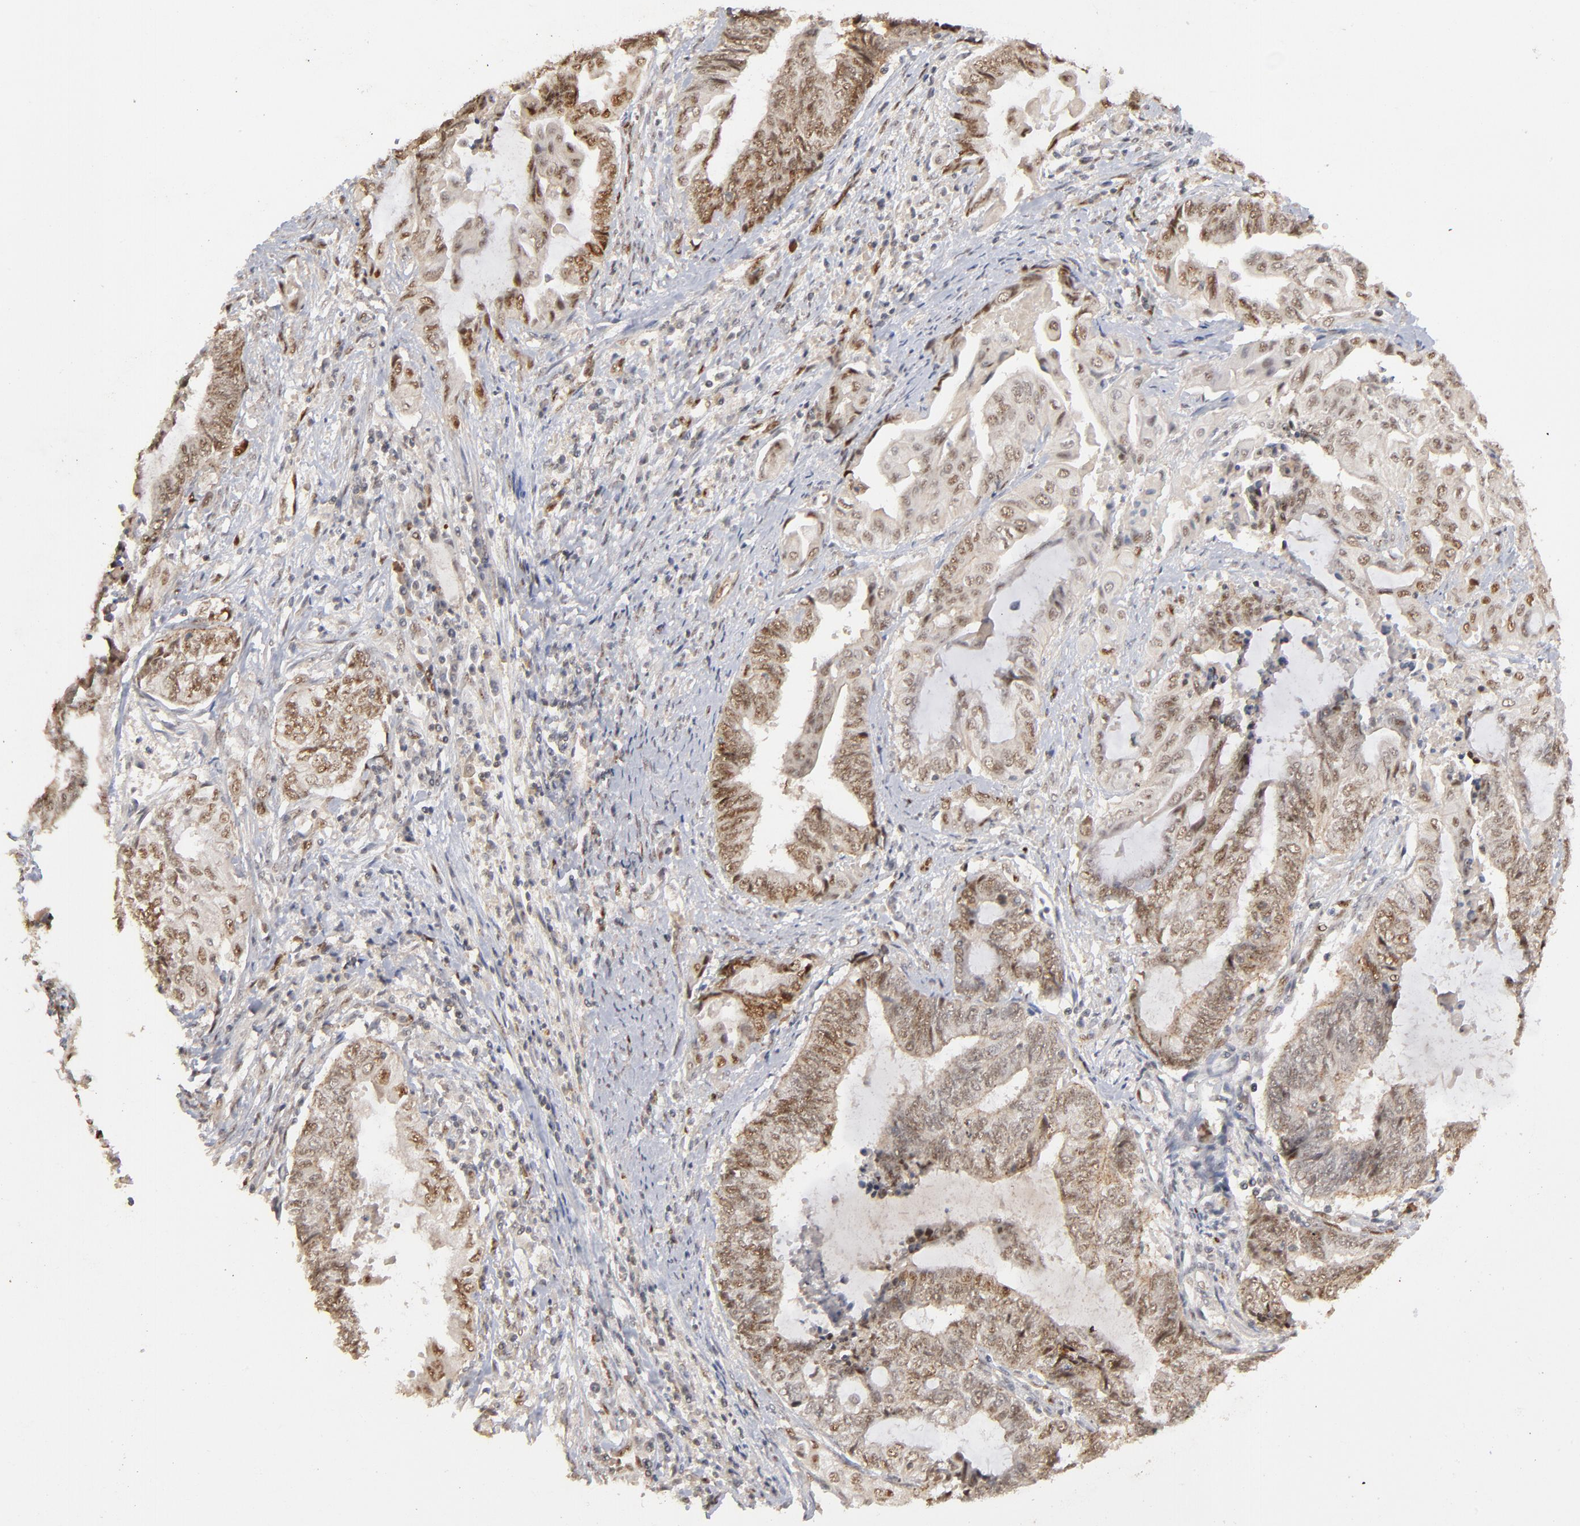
{"staining": {"intensity": "moderate", "quantity": "25%-75%", "location": "nuclear"}, "tissue": "endometrial cancer", "cell_type": "Tumor cells", "image_type": "cancer", "snomed": [{"axis": "morphology", "description": "Adenocarcinoma, NOS"}, {"axis": "topography", "description": "Uterus"}, {"axis": "topography", "description": "Endometrium"}], "caption": "IHC staining of endometrial cancer, which shows medium levels of moderate nuclear positivity in about 25%-75% of tumor cells indicating moderate nuclear protein expression. The staining was performed using DAB (3,3'-diaminobenzidine) (brown) for protein detection and nuclei were counterstained in hematoxylin (blue).", "gene": "NFIB", "patient": {"sex": "female", "age": 70}}